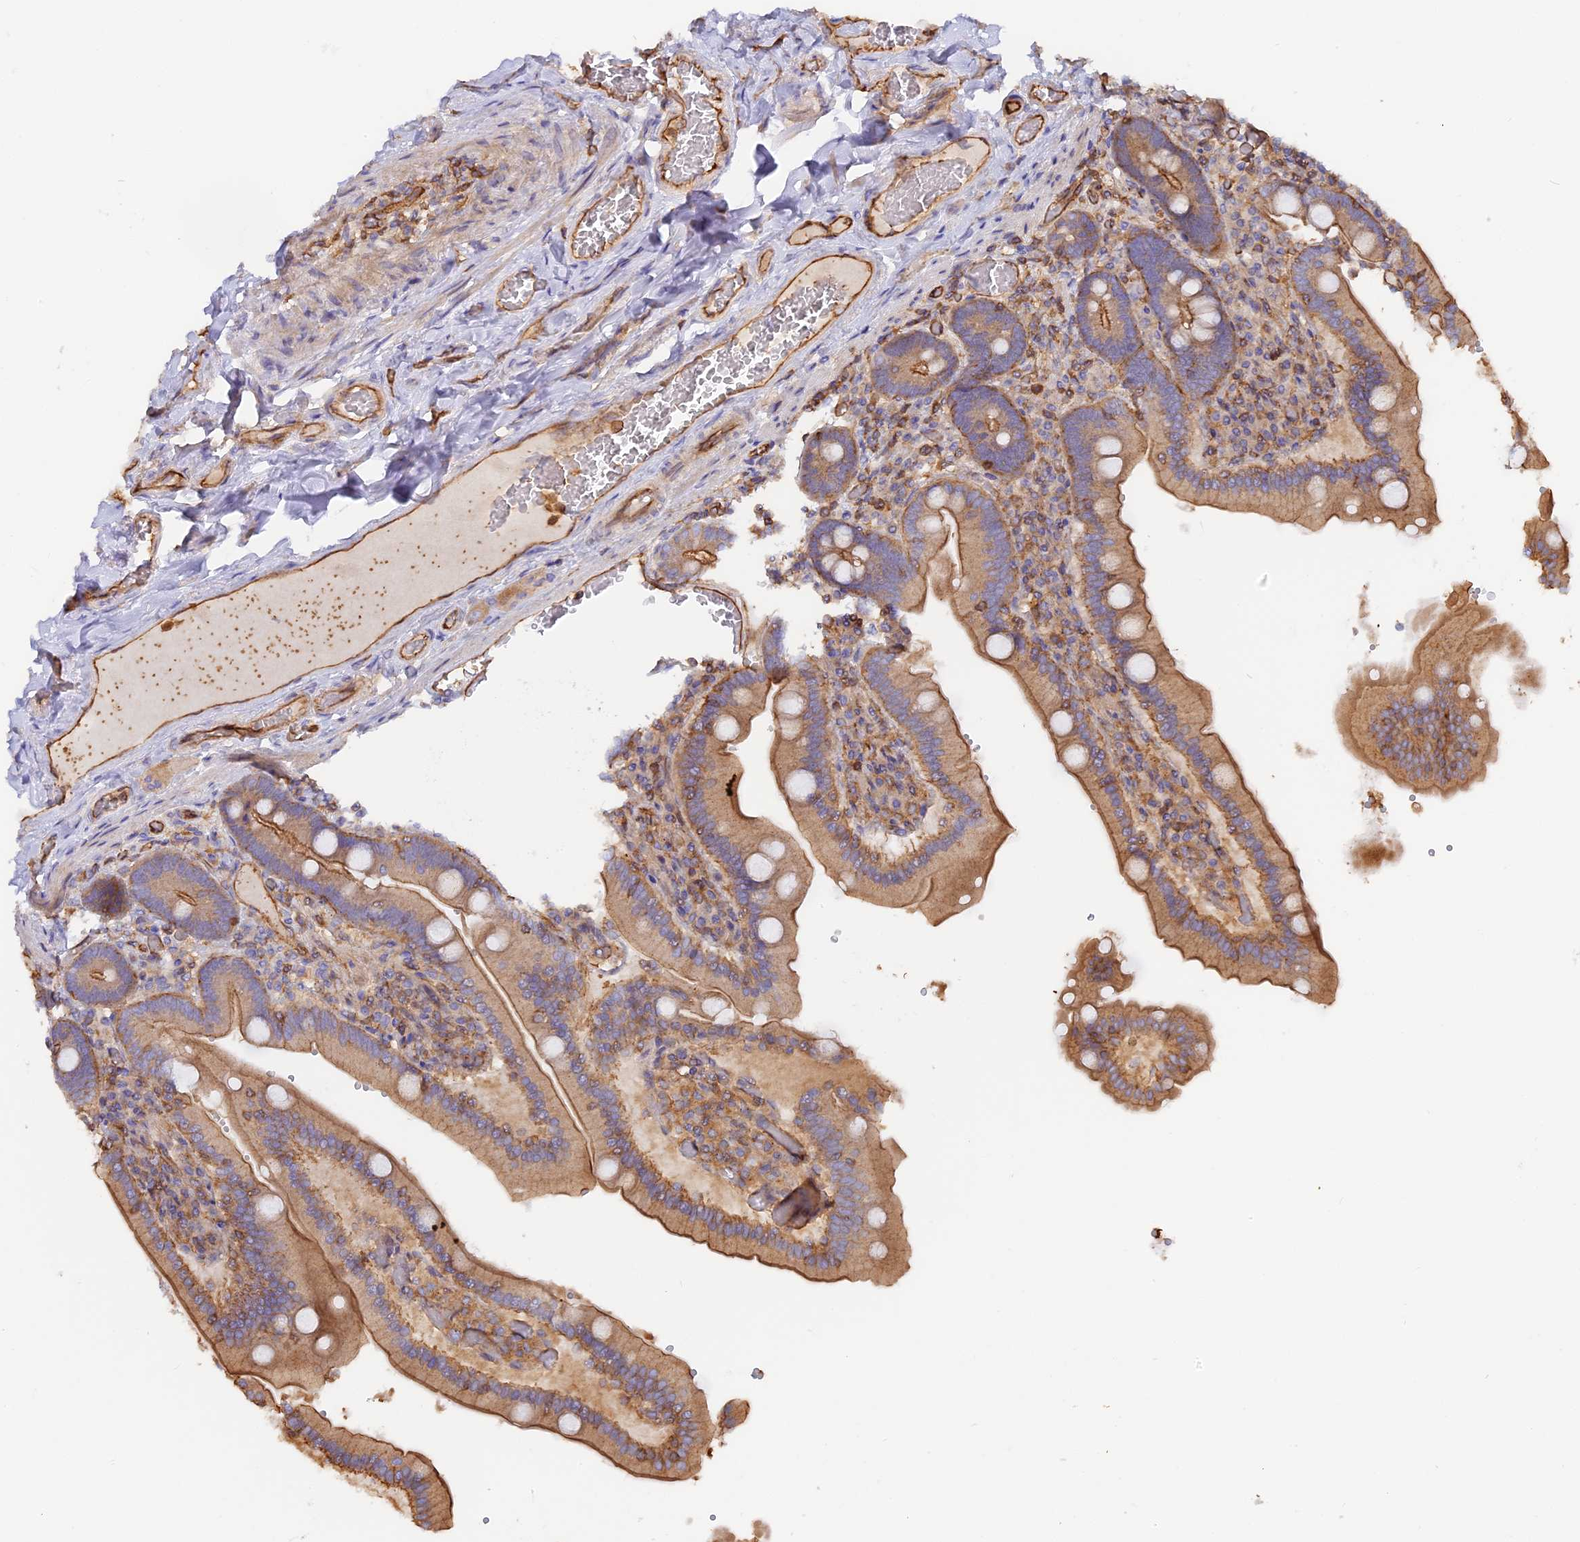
{"staining": {"intensity": "moderate", "quantity": ">75%", "location": "cytoplasmic/membranous"}, "tissue": "duodenum", "cell_type": "Glandular cells", "image_type": "normal", "snomed": [{"axis": "morphology", "description": "Normal tissue, NOS"}, {"axis": "topography", "description": "Duodenum"}], "caption": "Glandular cells reveal medium levels of moderate cytoplasmic/membranous positivity in about >75% of cells in benign human duodenum.", "gene": "VPS18", "patient": {"sex": "female", "age": 62}}